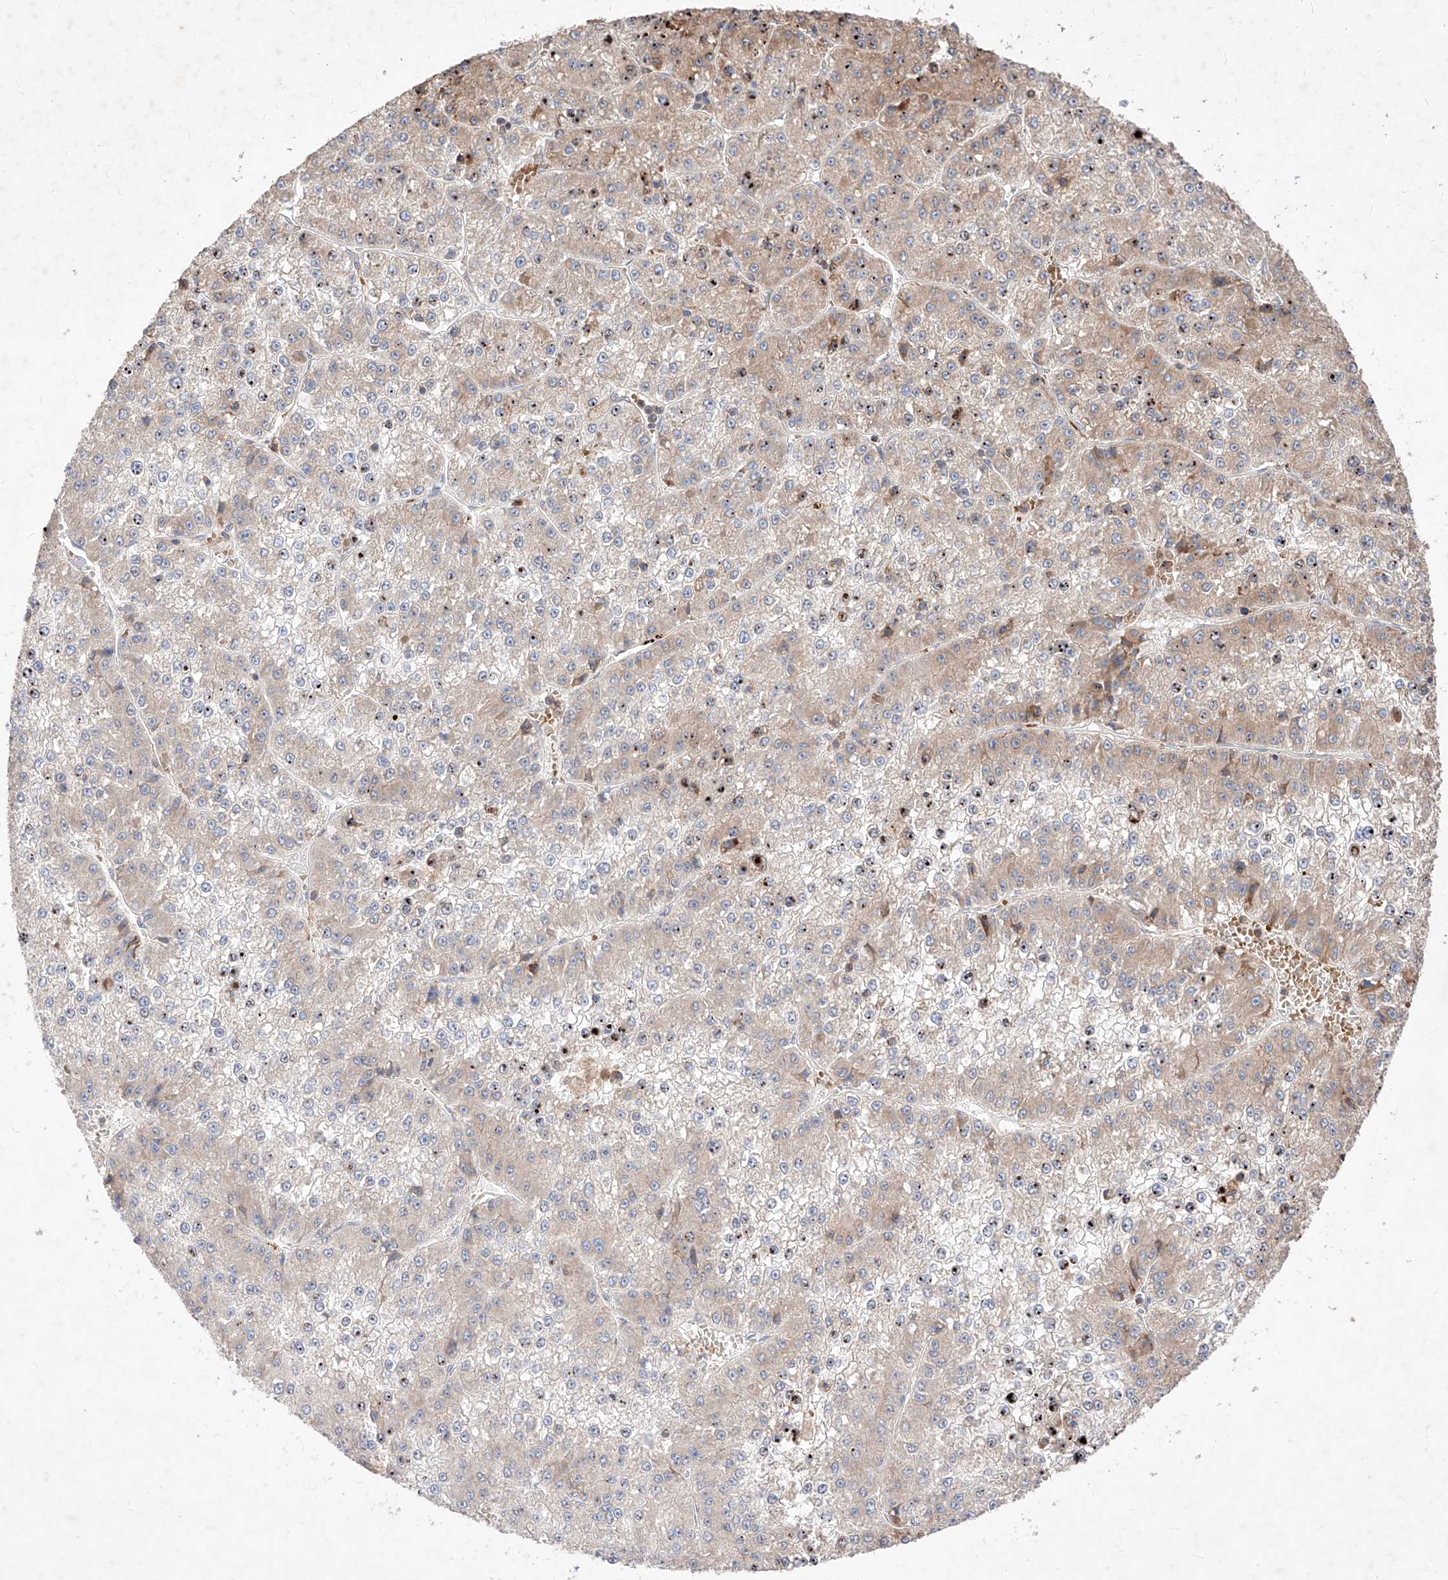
{"staining": {"intensity": "weak", "quantity": "25%-75%", "location": "cytoplasmic/membranous,nuclear"}, "tissue": "liver cancer", "cell_type": "Tumor cells", "image_type": "cancer", "snomed": [{"axis": "morphology", "description": "Carcinoma, Hepatocellular, NOS"}, {"axis": "topography", "description": "Liver"}], "caption": "The photomicrograph exhibits immunohistochemical staining of hepatocellular carcinoma (liver). There is weak cytoplasmic/membranous and nuclear expression is appreciated in approximately 25%-75% of tumor cells.", "gene": "TSNAX", "patient": {"sex": "female", "age": 73}}